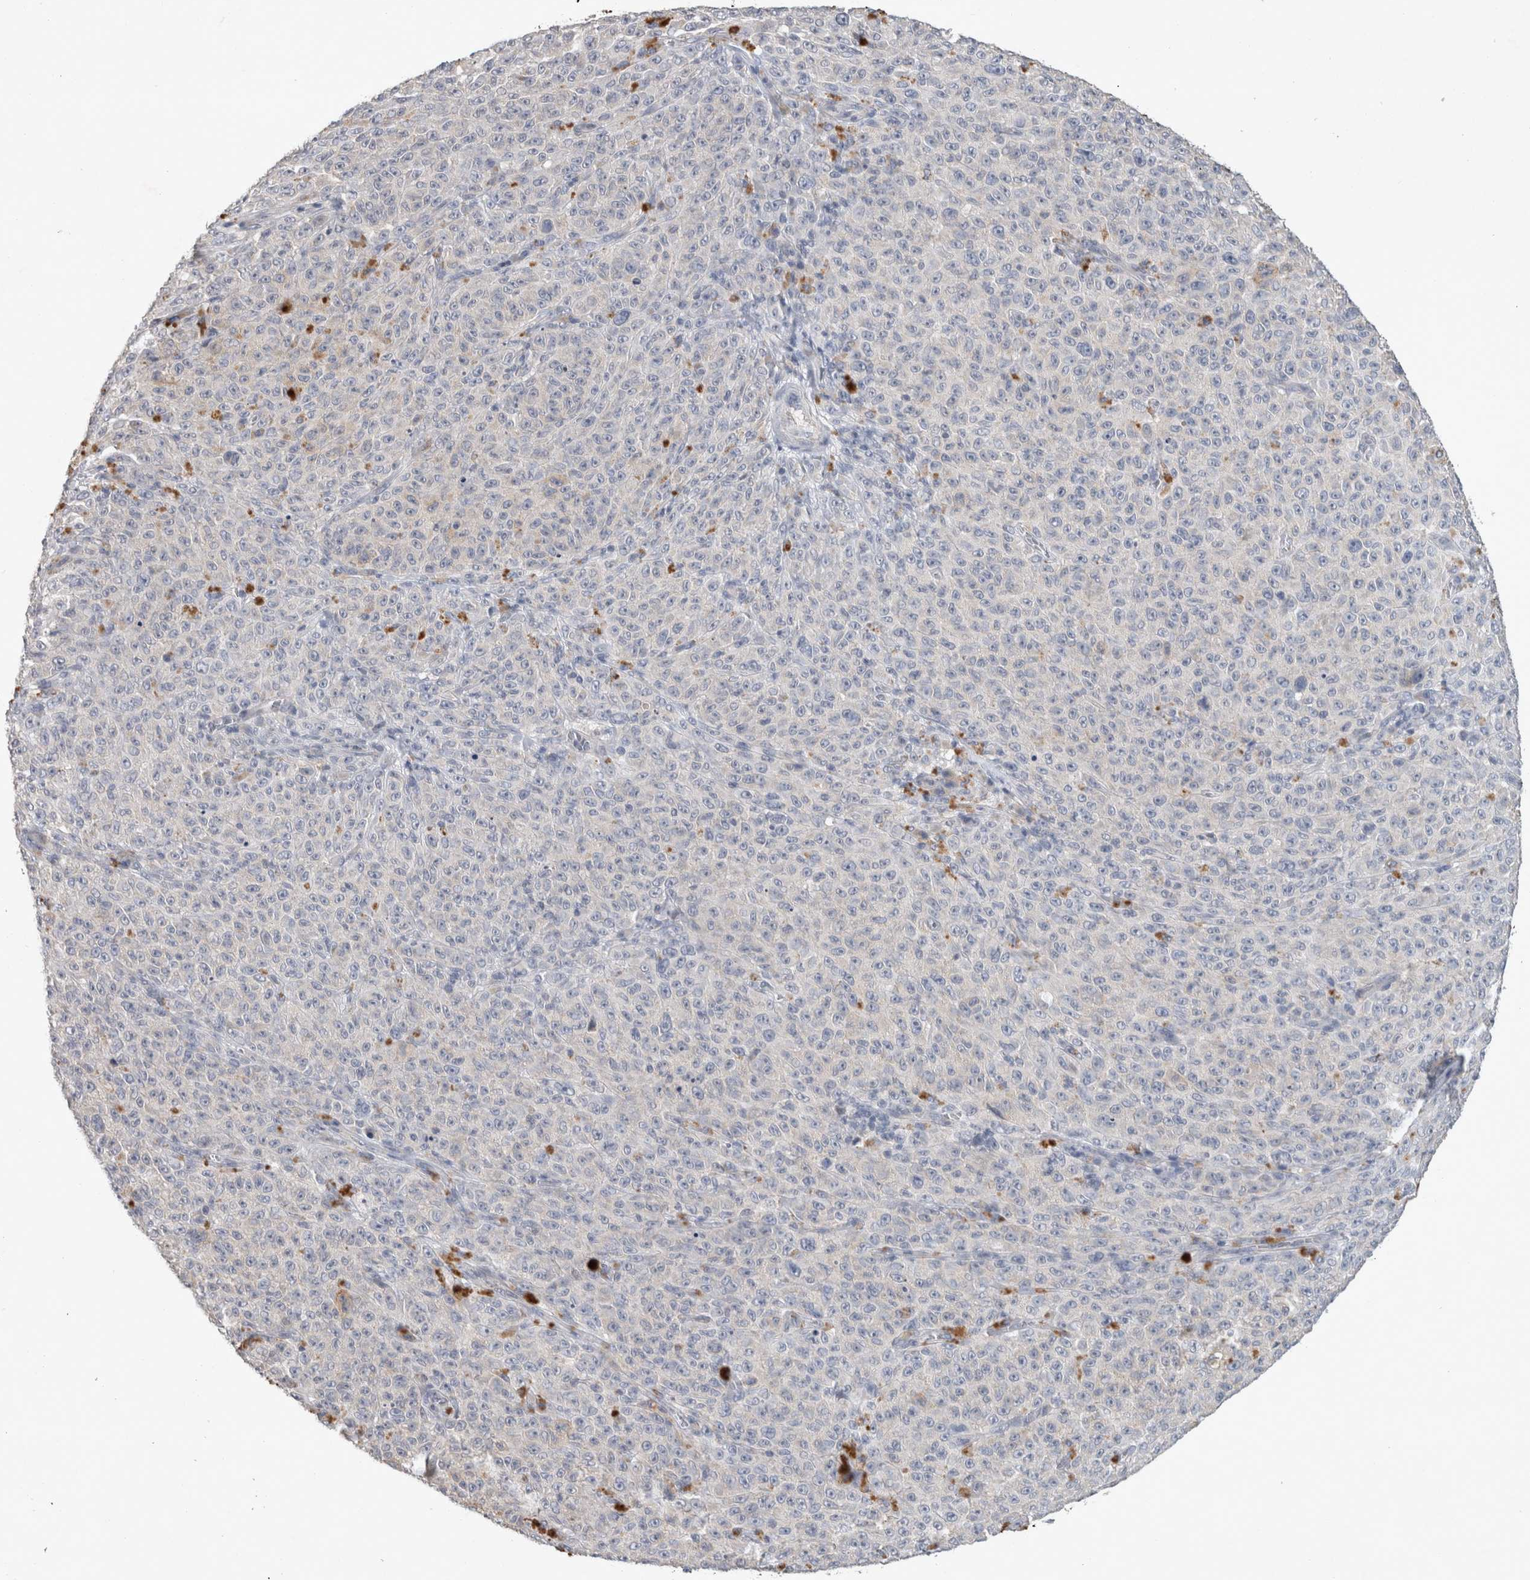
{"staining": {"intensity": "negative", "quantity": "none", "location": "none"}, "tissue": "melanoma", "cell_type": "Tumor cells", "image_type": "cancer", "snomed": [{"axis": "morphology", "description": "Malignant melanoma, NOS"}, {"axis": "topography", "description": "Skin"}], "caption": "Immunohistochemistry (IHC) of melanoma displays no staining in tumor cells.", "gene": "SLC22A11", "patient": {"sex": "female", "age": 82}}